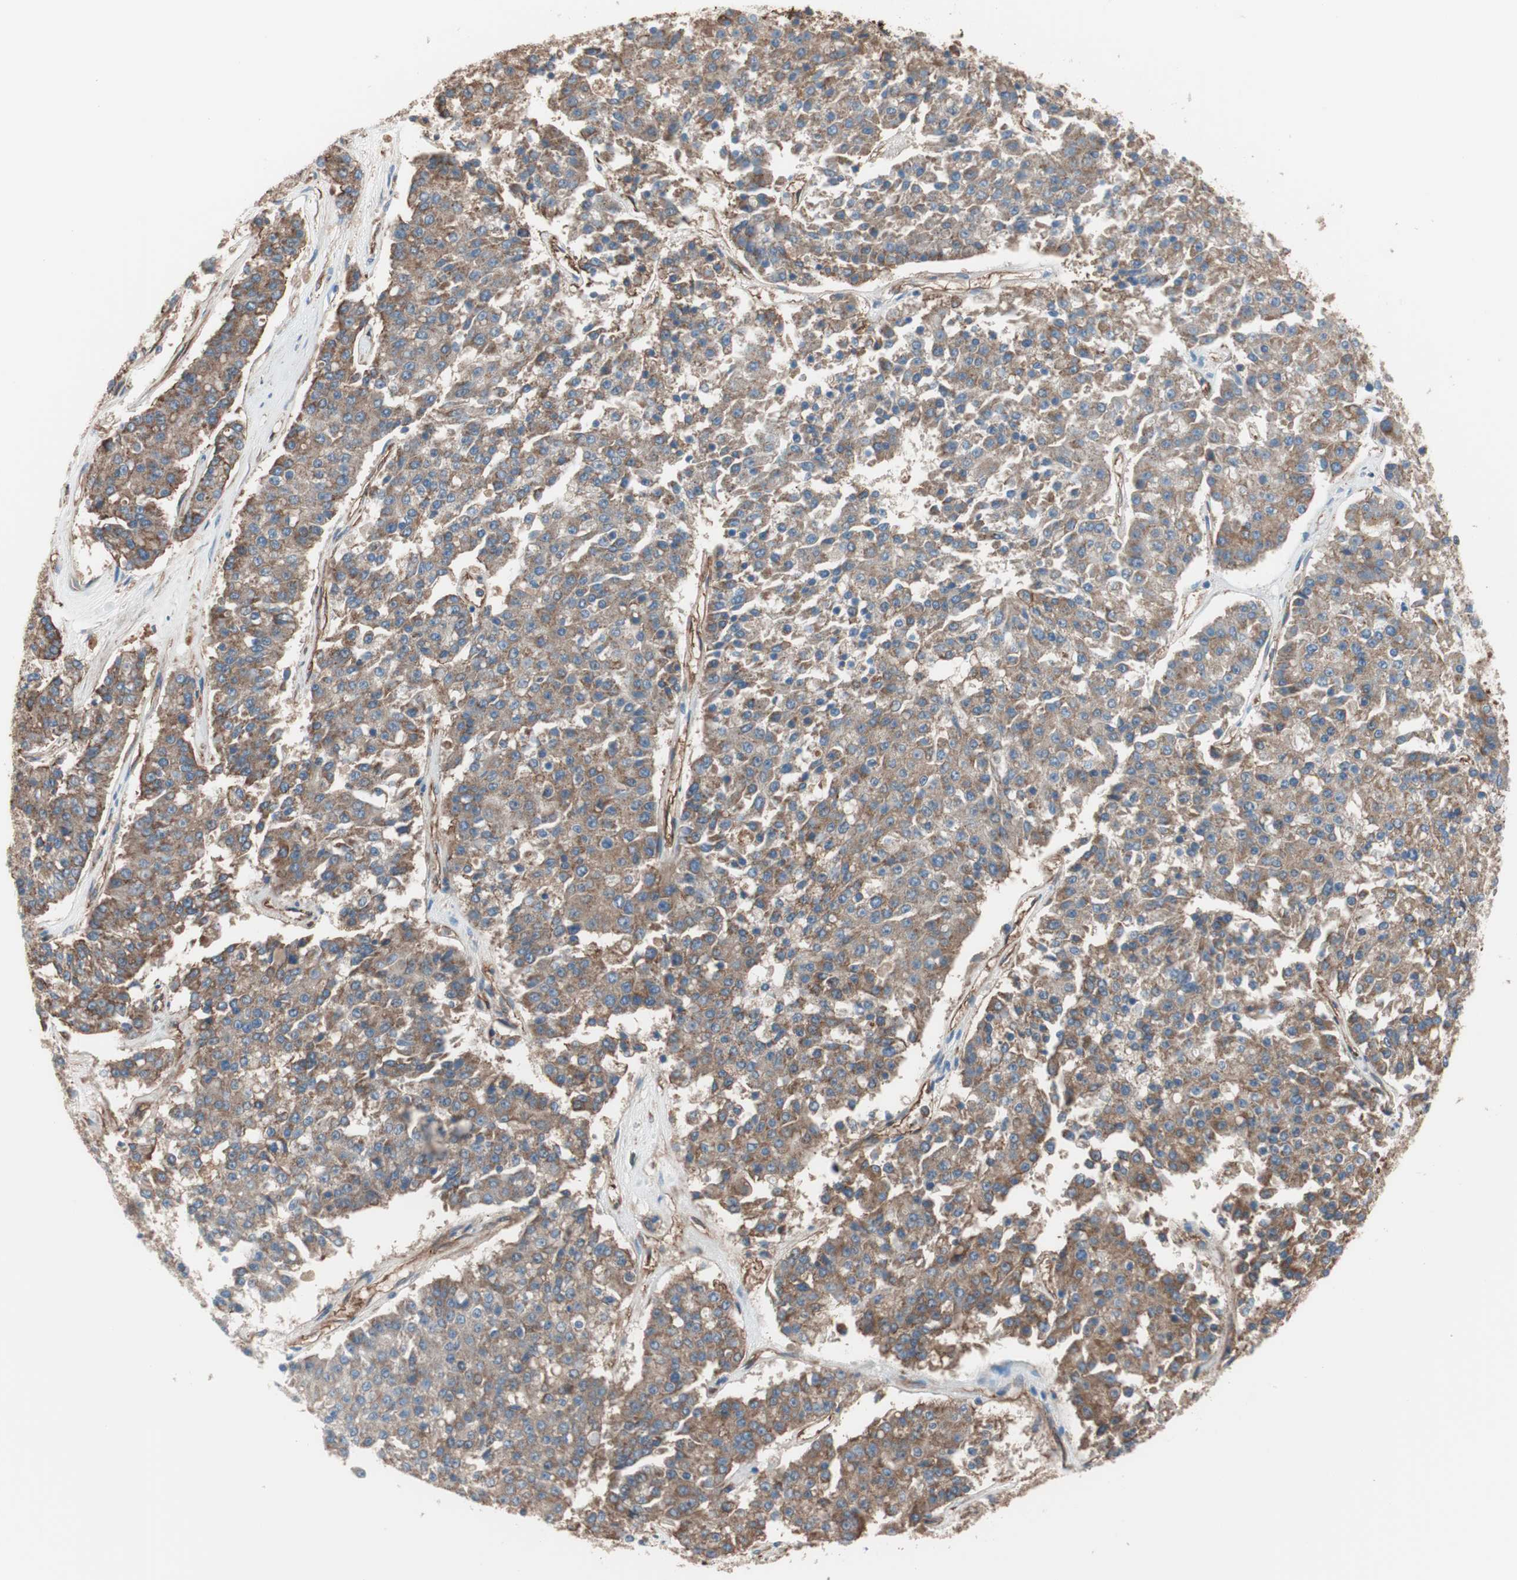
{"staining": {"intensity": "moderate", "quantity": ">75%", "location": "cytoplasmic/membranous"}, "tissue": "pancreatic cancer", "cell_type": "Tumor cells", "image_type": "cancer", "snomed": [{"axis": "morphology", "description": "Adenocarcinoma, NOS"}, {"axis": "topography", "description": "Pancreas"}], "caption": "High-magnification brightfield microscopy of pancreatic adenocarcinoma stained with DAB (brown) and counterstained with hematoxylin (blue). tumor cells exhibit moderate cytoplasmic/membranous positivity is appreciated in about>75% of cells.", "gene": "GPSM2", "patient": {"sex": "male", "age": 50}}